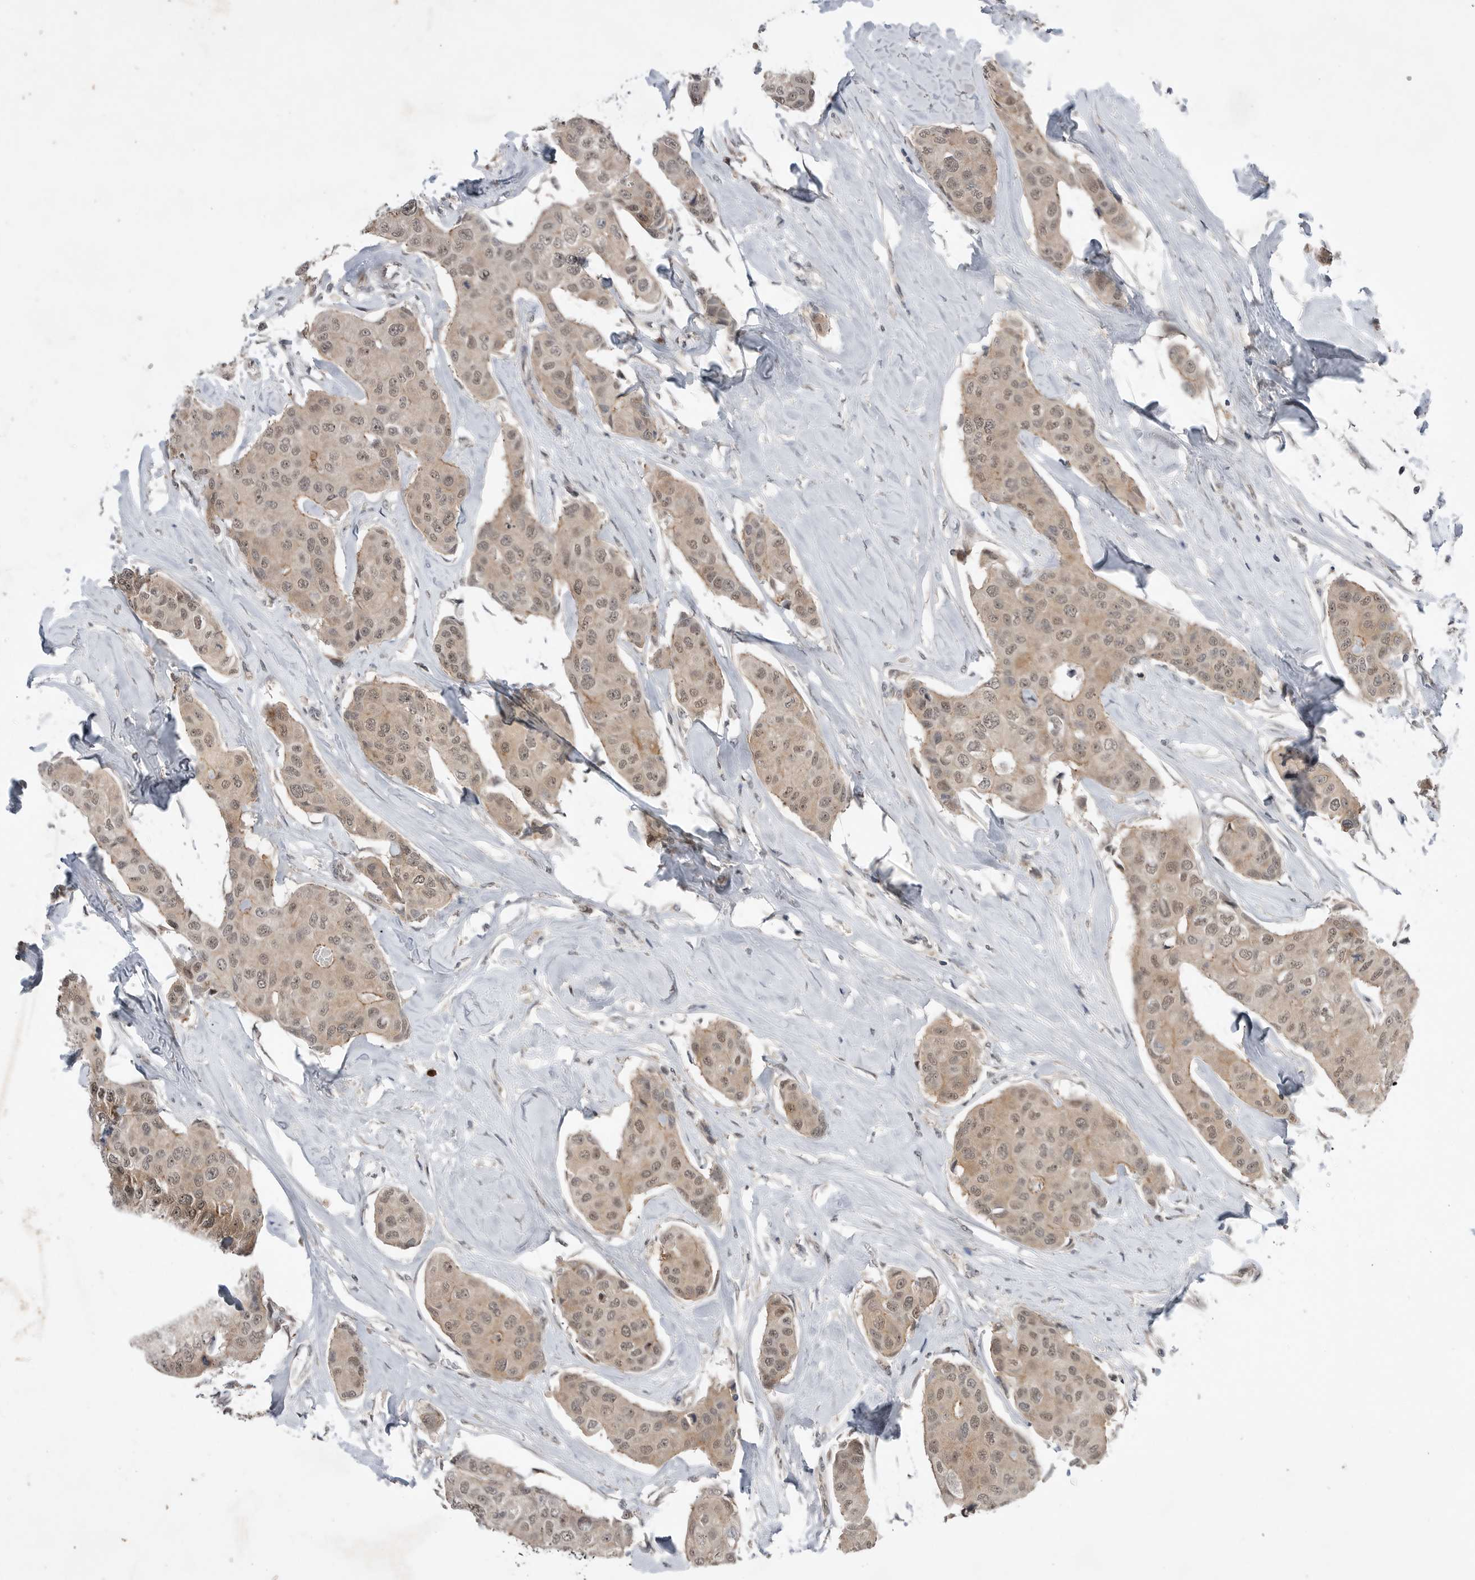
{"staining": {"intensity": "weak", "quantity": ">75%", "location": "cytoplasmic/membranous,nuclear"}, "tissue": "breast cancer", "cell_type": "Tumor cells", "image_type": "cancer", "snomed": [{"axis": "morphology", "description": "Duct carcinoma"}, {"axis": "topography", "description": "Breast"}], "caption": "Immunohistochemical staining of human breast cancer reveals weak cytoplasmic/membranous and nuclear protein expression in about >75% of tumor cells.", "gene": "NTAQ1", "patient": {"sex": "female", "age": 80}}